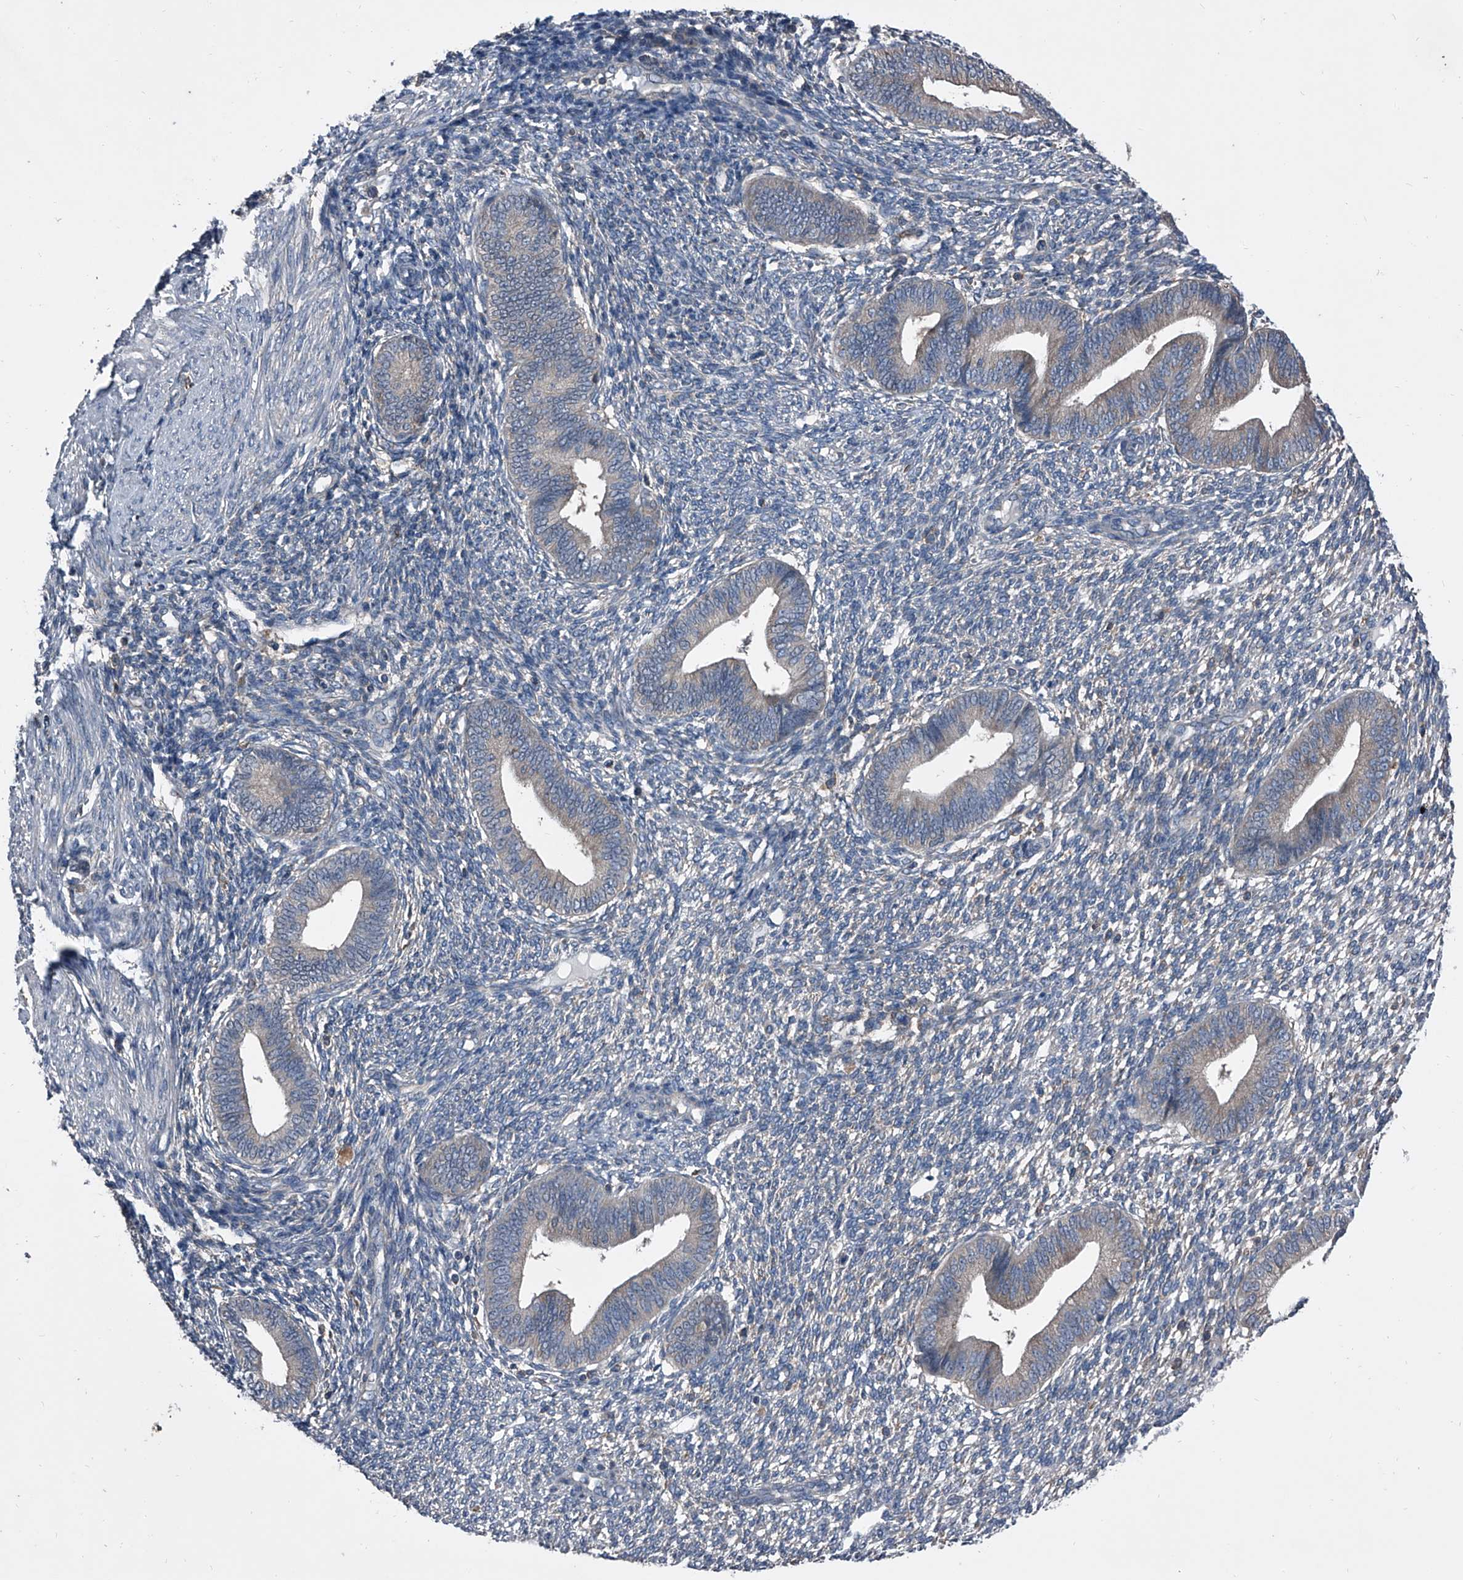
{"staining": {"intensity": "negative", "quantity": "none", "location": "none"}, "tissue": "endometrium", "cell_type": "Cells in endometrial stroma", "image_type": "normal", "snomed": [{"axis": "morphology", "description": "Normal tissue, NOS"}, {"axis": "topography", "description": "Endometrium"}], "caption": "Endometrium stained for a protein using immunohistochemistry (IHC) displays no staining cells in endometrial stroma.", "gene": "PIP5K1A", "patient": {"sex": "female", "age": 46}}